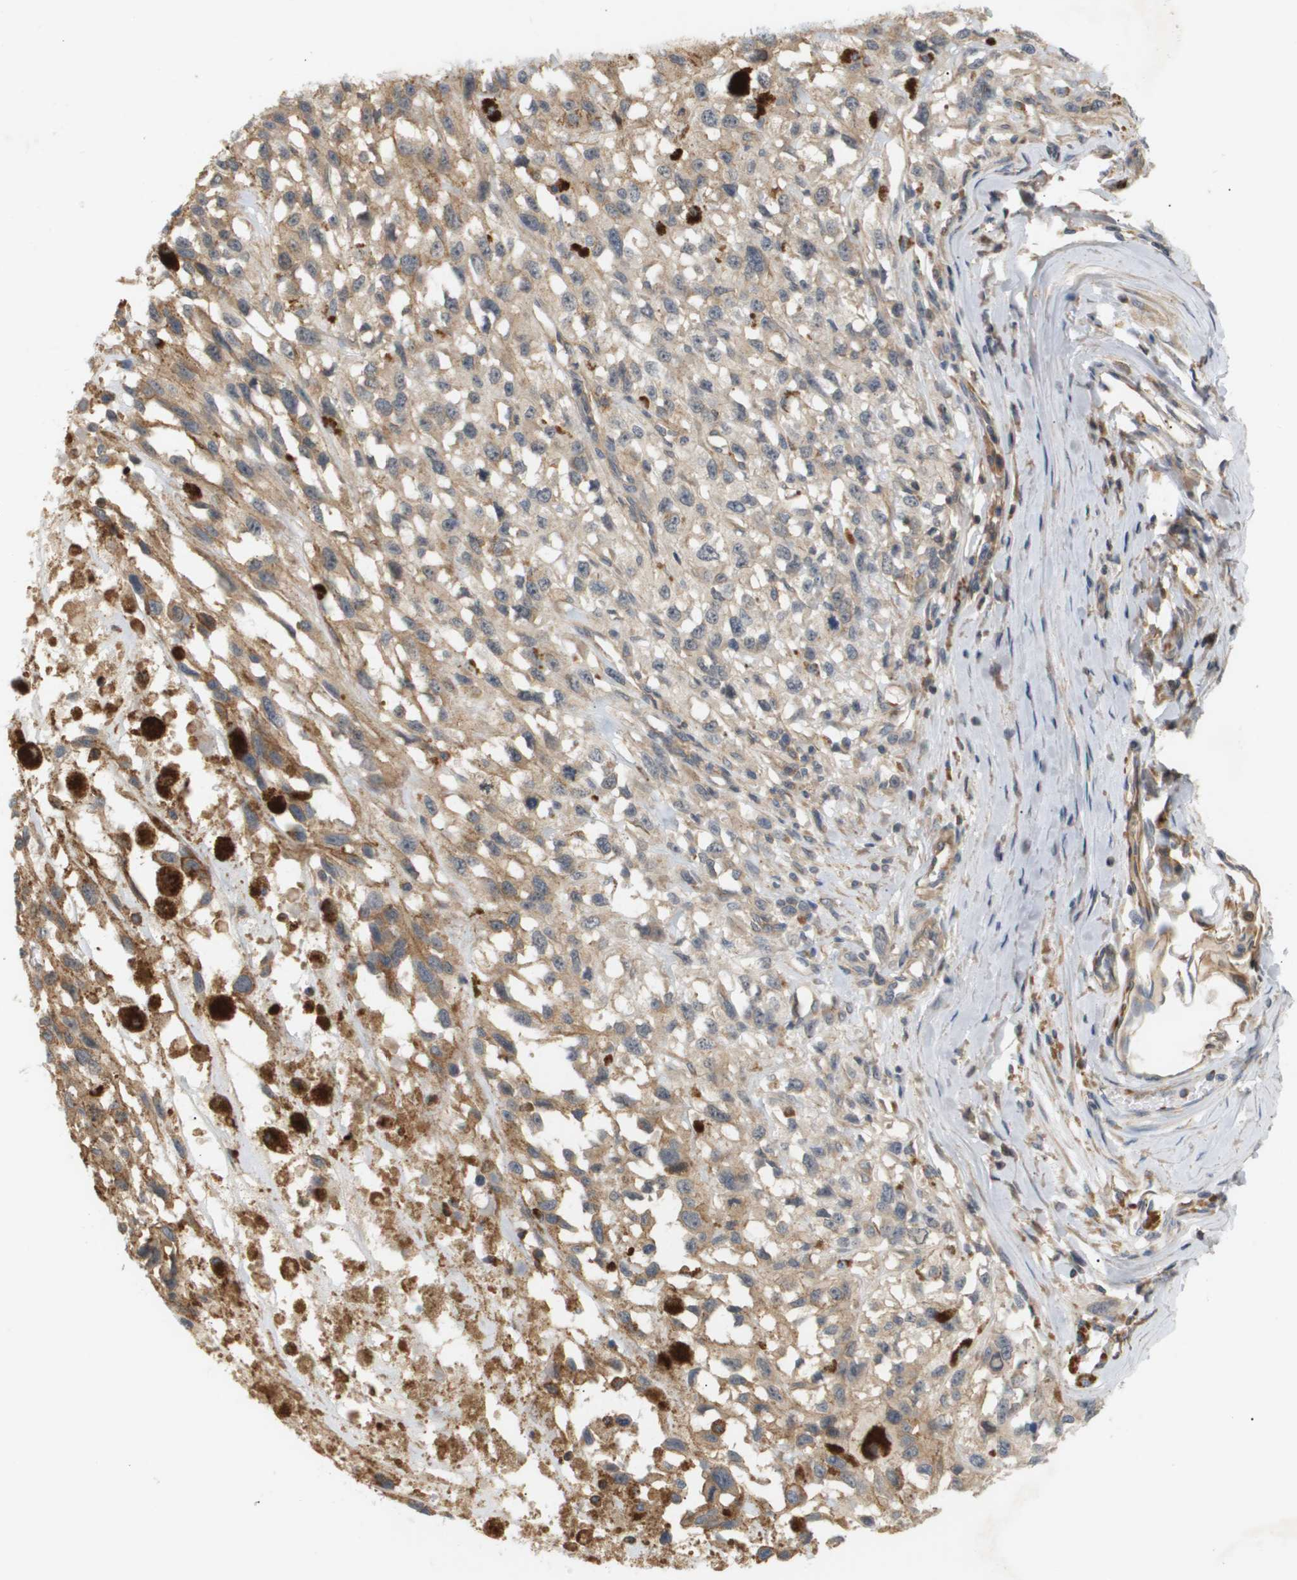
{"staining": {"intensity": "weak", "quantity": ">75%", "location": "cytoplasmic/membranous"}, "tissue": "melanoma", "cell_type": "Tumor cells", "image_type": "cancer", "snomed": [{"axis": "morphology", "description": "Malignant melanoma, Metastatic site"}, {"axis": "topography", "description": "Lymph node"}], "caption": "Tumor cells display low levels of weak cytoplasmic/membranous positivity in approximately >75% of cells in melanoma.", "gene": "CORO2B", "patient": {"sex": "male", "age": 59}}